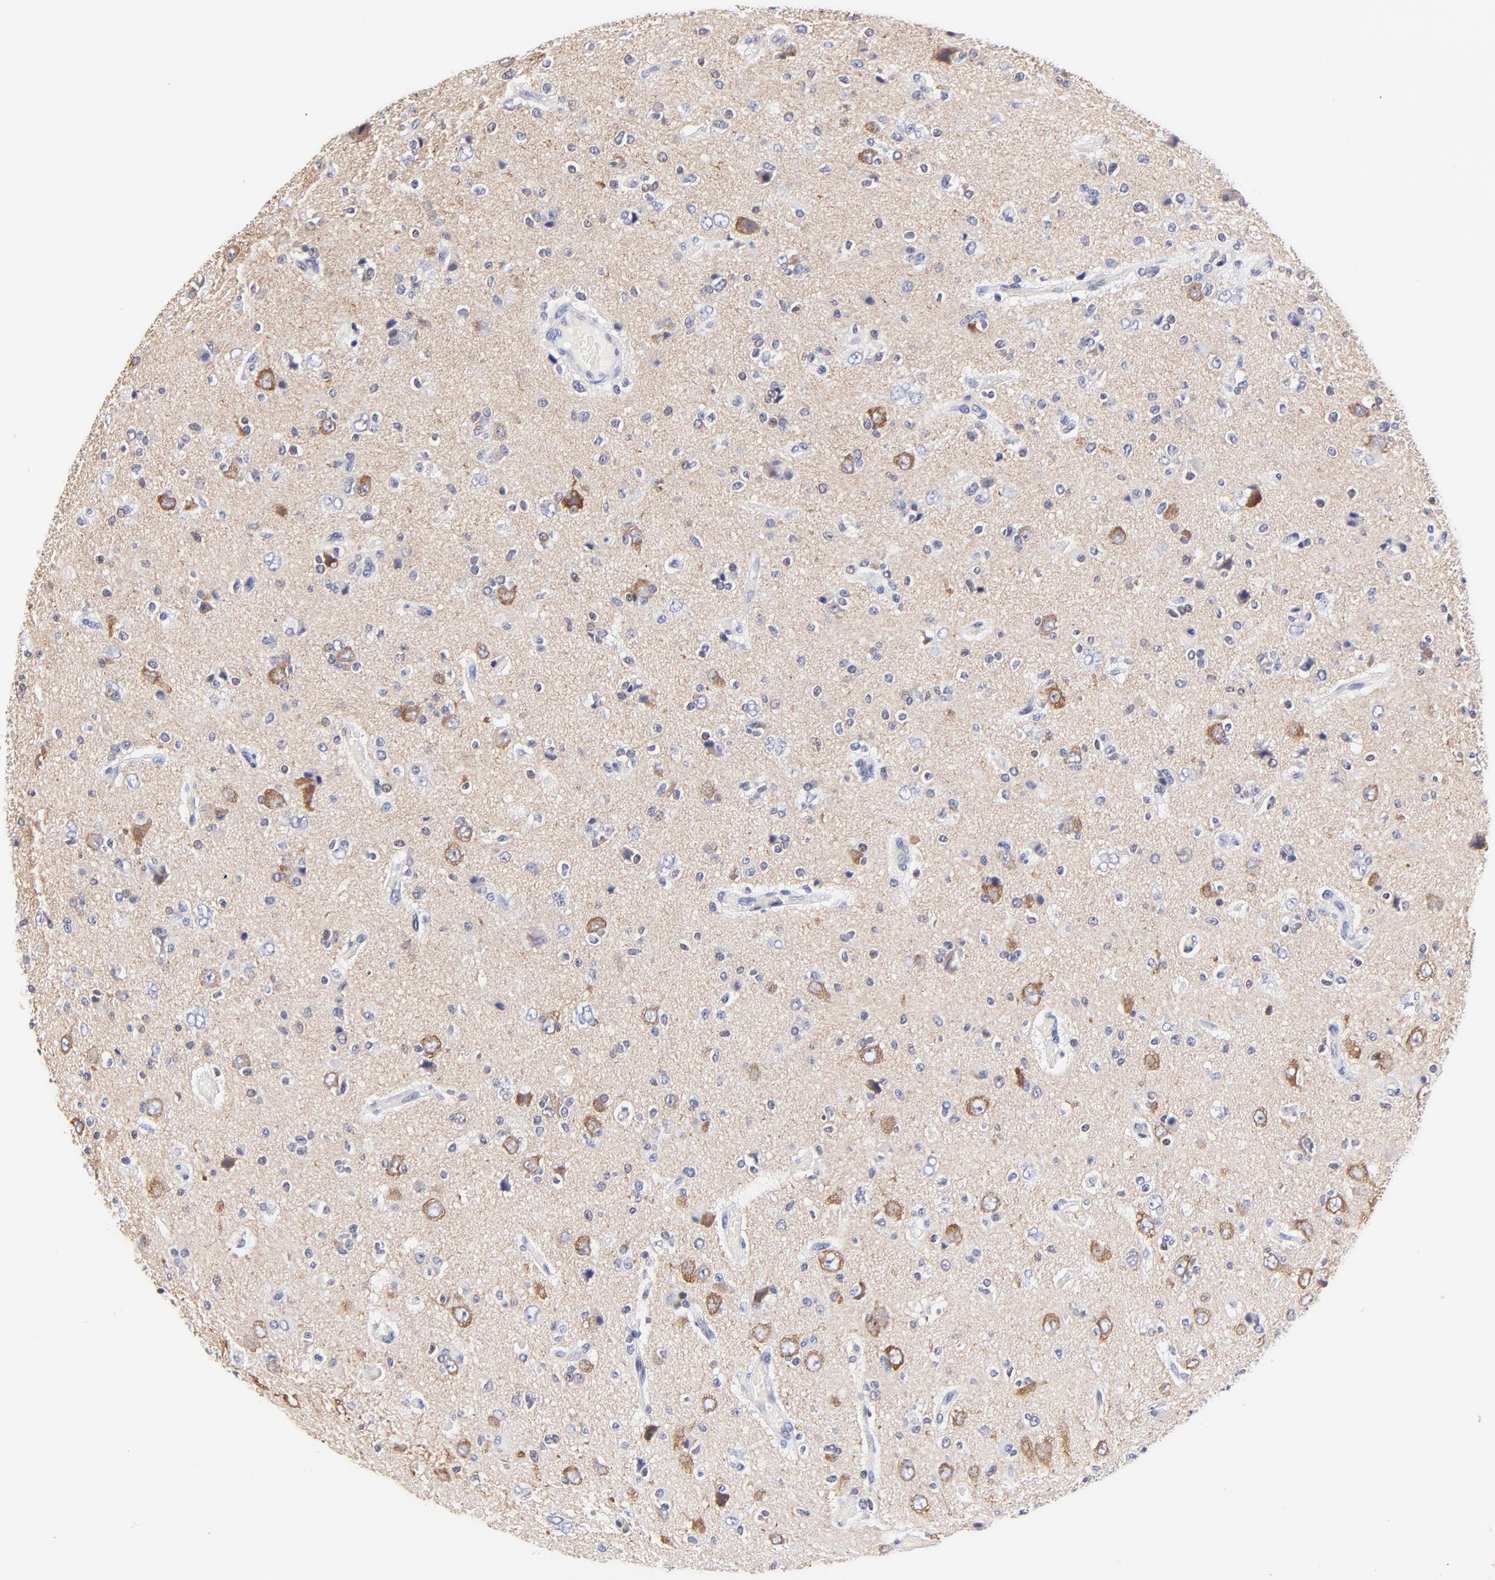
{"staining": {"intensity": "strong", "quantity": "<25%", "location": "cytoplasmic/membranous"}, "tissue": "glioma", "cell_type": "Tumor cells", "image_type": "cancer", "snomed": [{"axis": "morphology", "description": "Glioma, malignant, High grade"}, {"axis": "topography", "description": "Brain"}], "caption": "IHC image of neoplastic tissue: human malignant glioma (high-grade) stained using immunohistochemistry (IHC) displays medium levels of strong protein expression localized specifically in the cytoplasmic/membranous of tumor cells, appearing as a cytoplasmic/membranous brown color.", "gene": "ZNF155", "patient": {"sex": "male", "age": 47}}